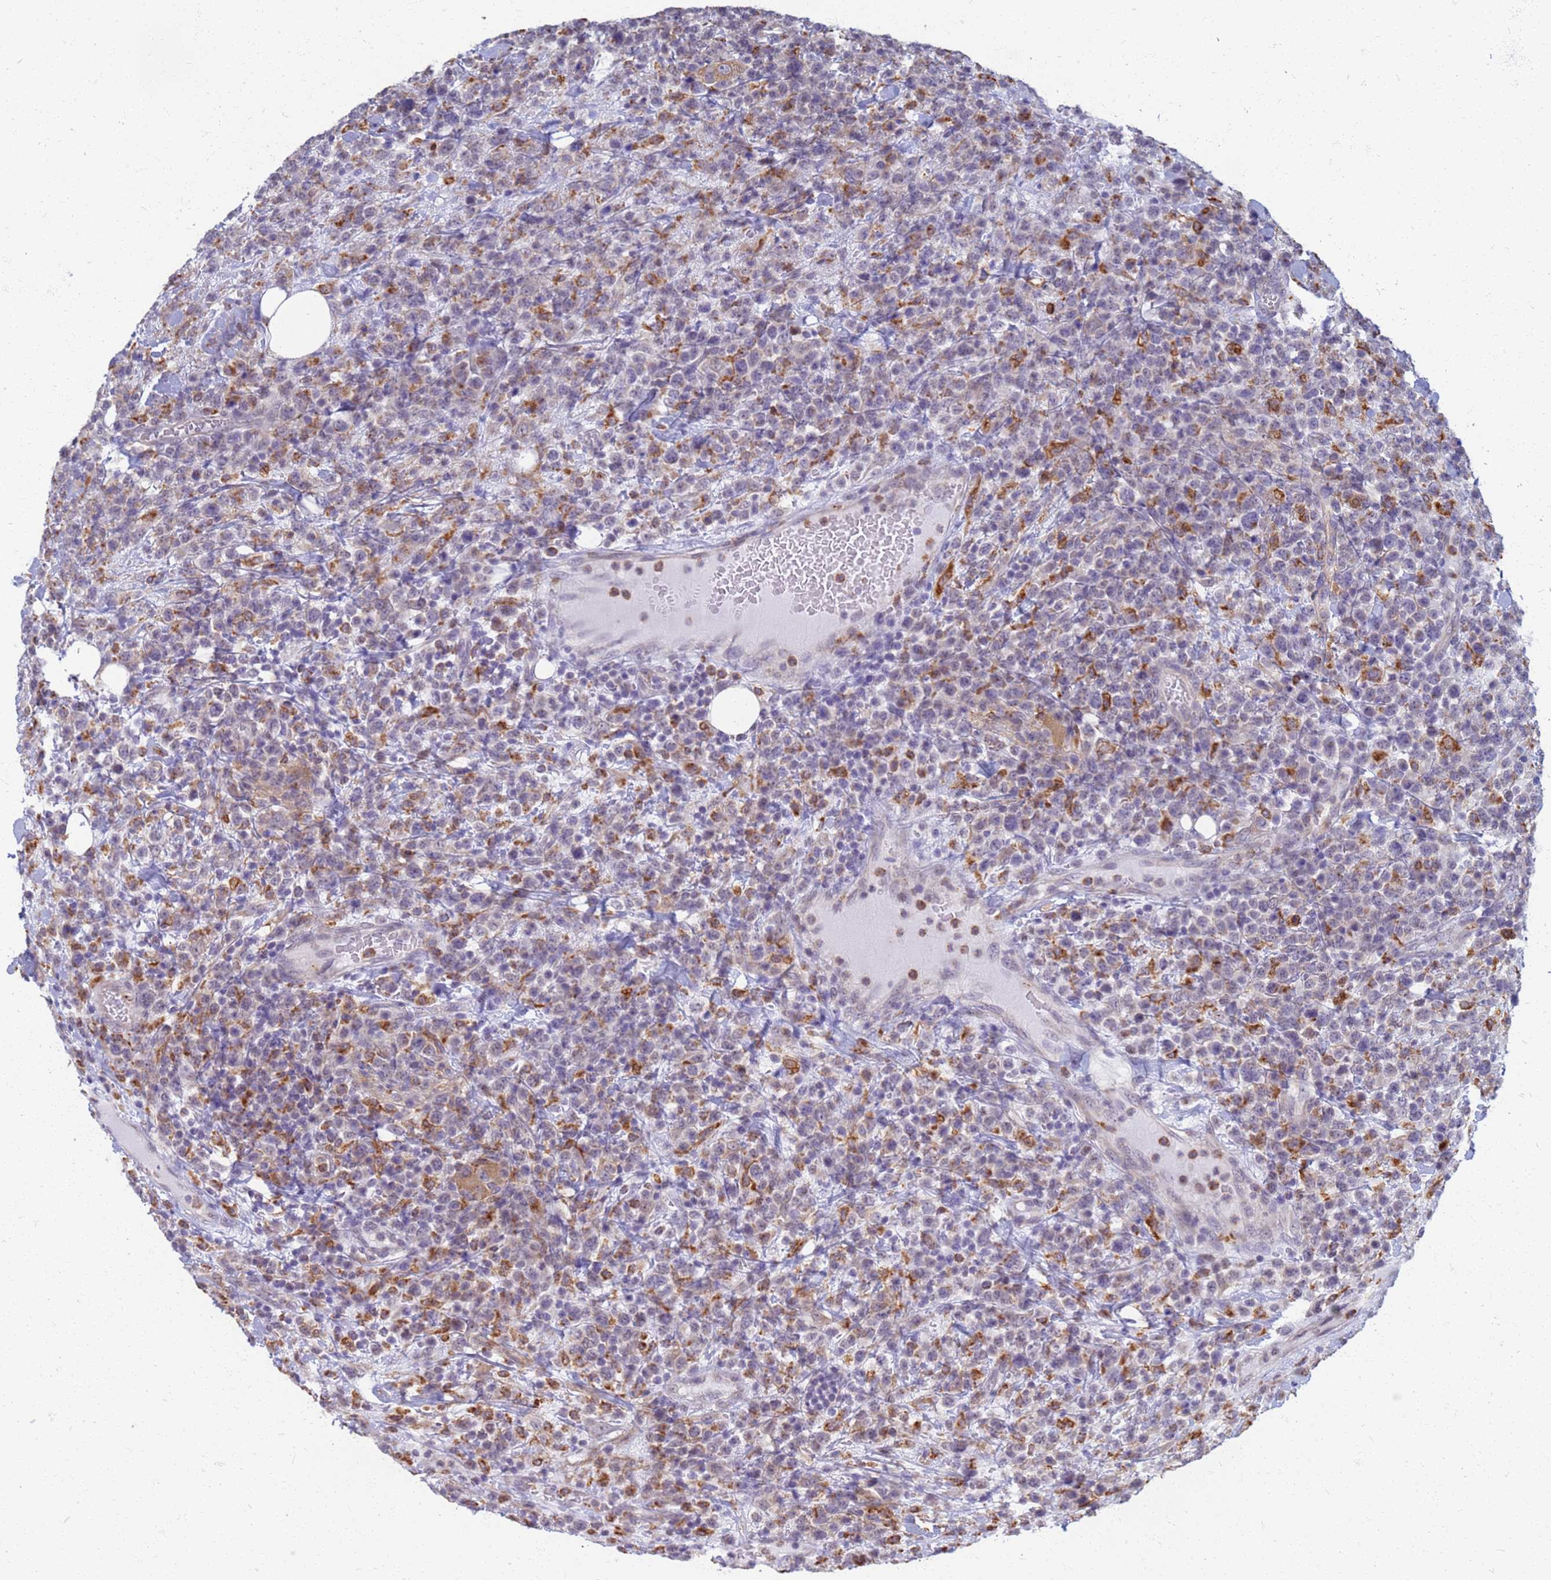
{"staining": {"intensity": "moderate", "quantity": "25%-75%", "location": "cytoplasmic/membranous"}, "tissue": "lymphoma", "cell_type": "Tumor cells", "image_type": "cancer", "snomed": [{"axis": "morphology", "description": "Malignant lymphoma, non-Hodgkin's type, High grade"}, {"axis": "topography", "description": "Colon"}], "caption": "A brown stain shows moderate cytoplasmic/membranous staining of a protein in human malignant lymphoma, non-Hodgkin's type (high-grade) tumor cells.", "gene": "ATP6V1E1", "patient": {"sex": "female", "age": 53}}